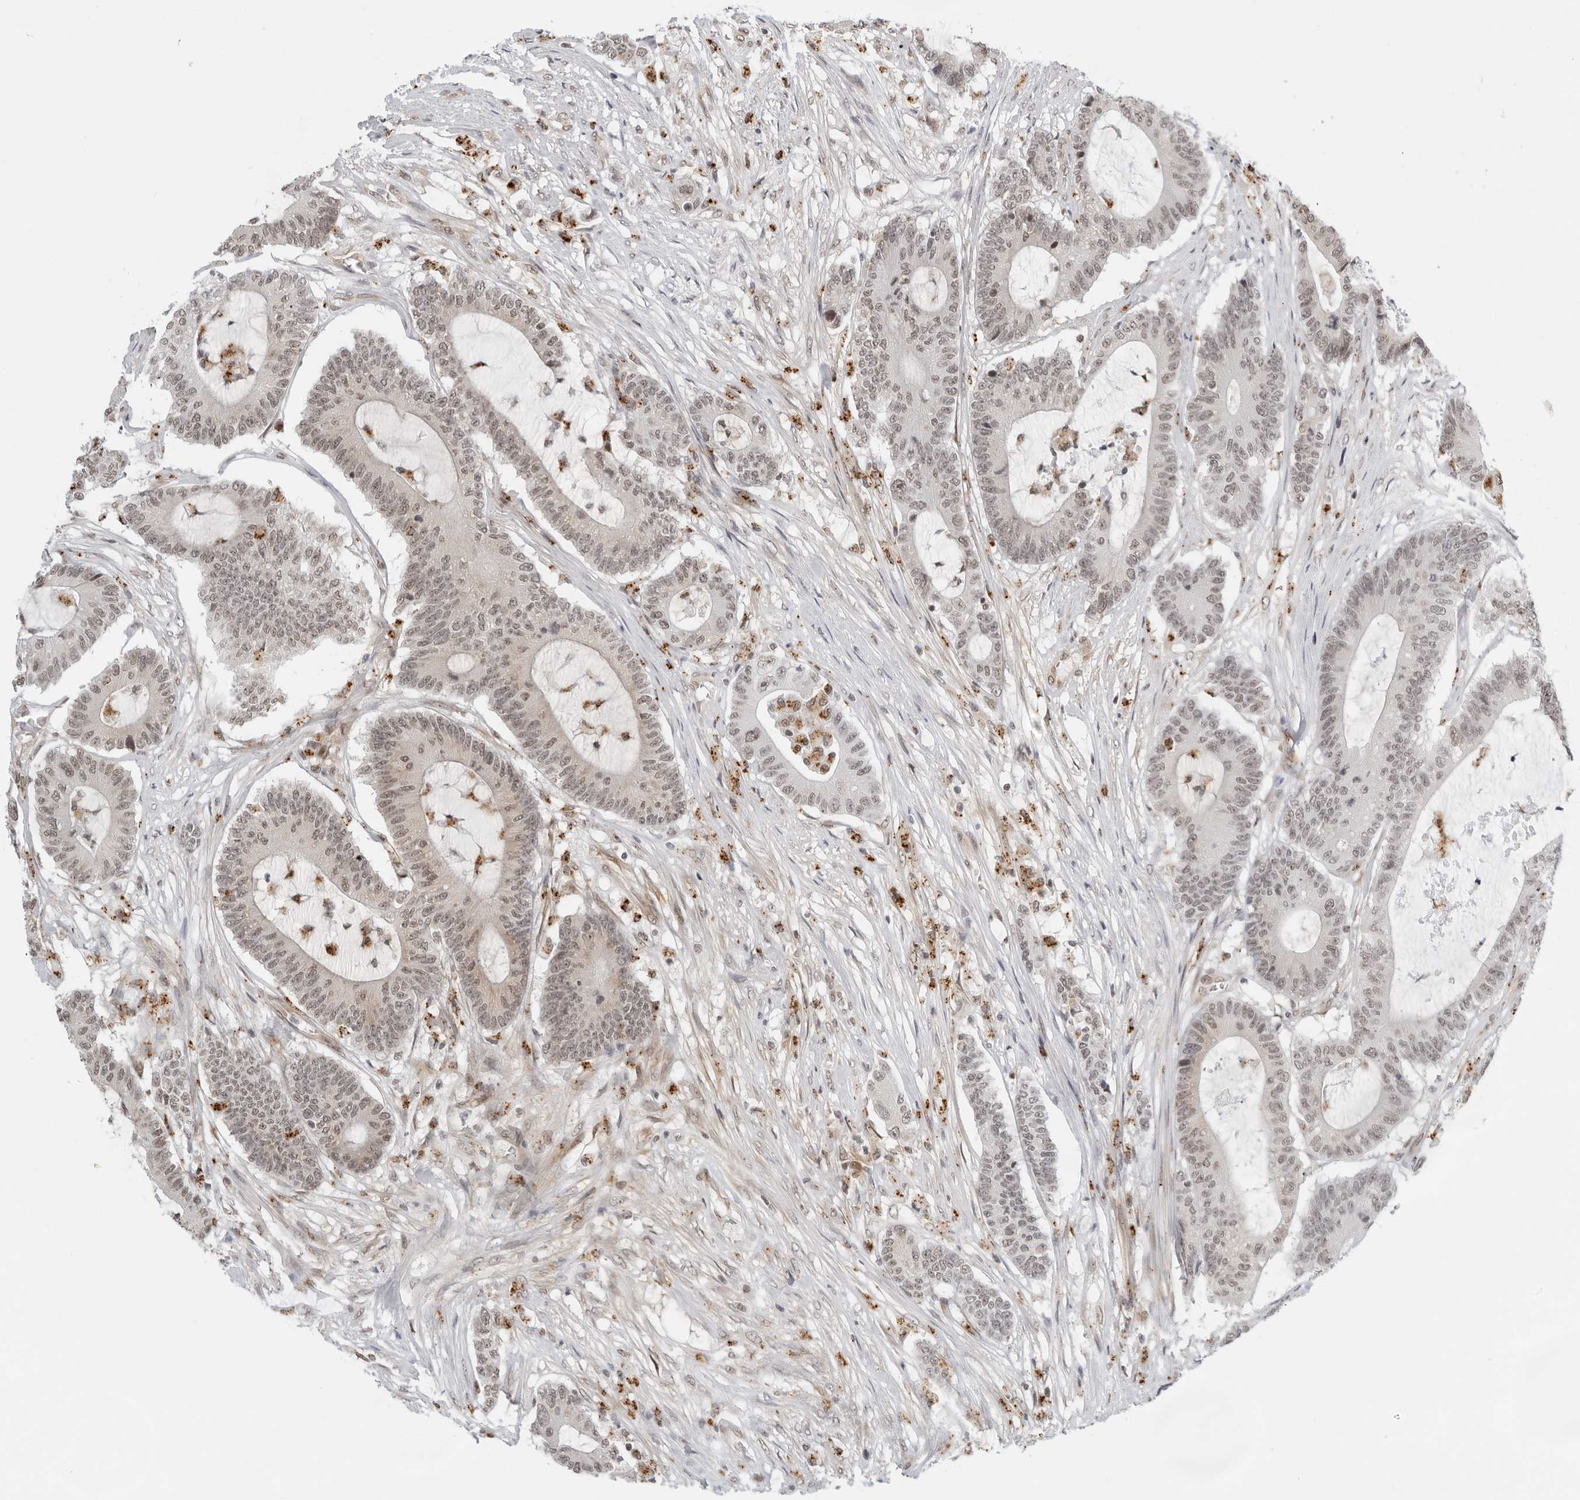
{"staining": {"intensity": "weak", "quantity": ">75%", "location": "nuclear"}, "tissue": "colorectal cancer", "cell_type": "Tumor cells", "image_type": "cancer", "snomed": [{"axis": "morphology", "description": "Adenocarcinoma, NOS"}, {"axis": "topography", "description": "Colon"}], "caption": "The image exhibits immunohistochemical staining of colorectal adenocarcinoma. There is weak nuclear staining is seen in approximately >75% of tumor cells.", "gene": "TOX4", "patient": {"sex": "female", "age": 84}}